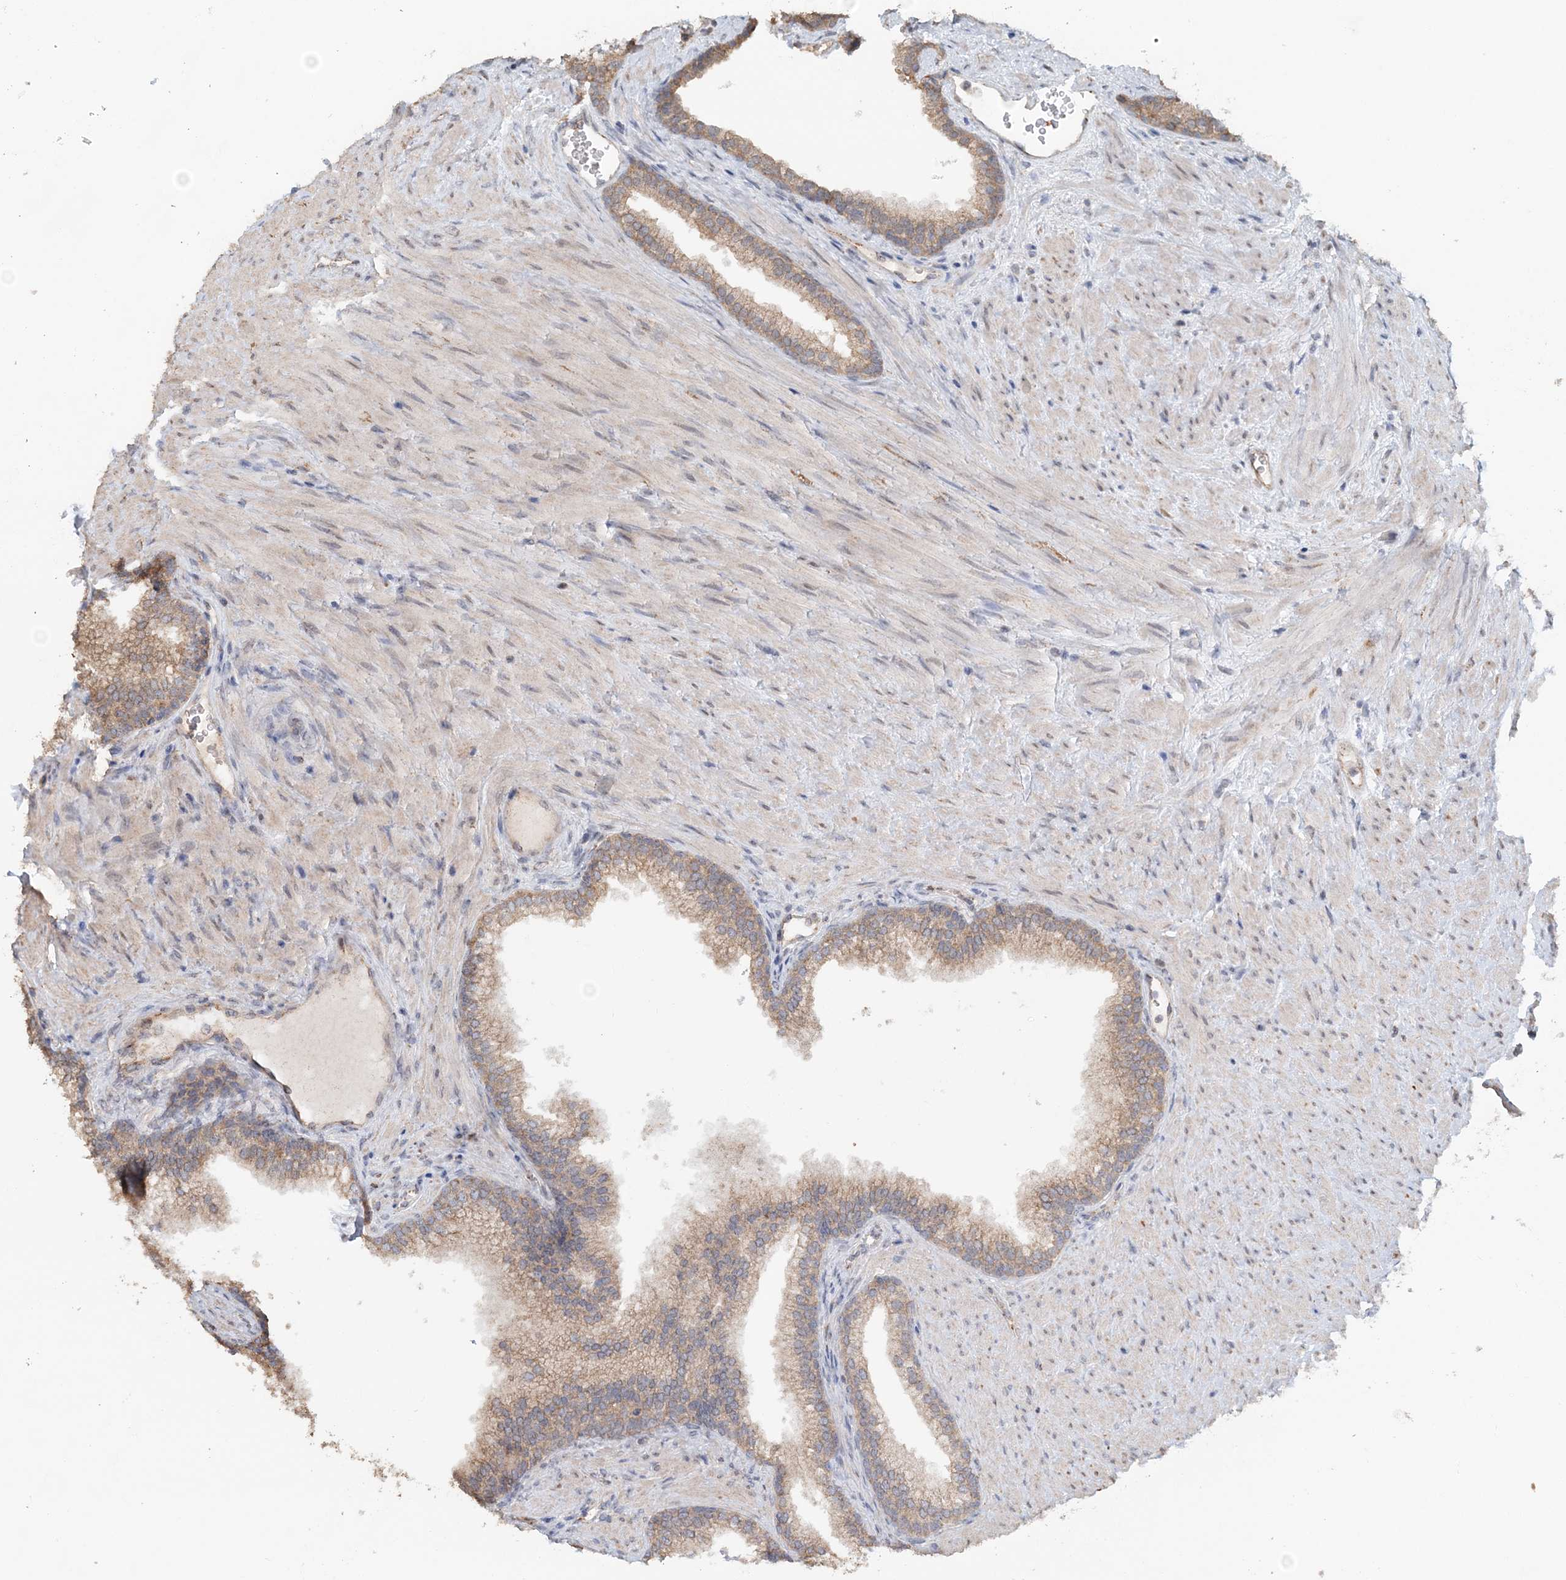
{"staining": {"intensity": "moderate", "quantity": ">75%", "location": "cytoplasmic/membranous"}, "tissue": "prostate", "cell_type": "Glandular cells", "image_type": "normal", "snomed": [{"axis": "morphology", "description": "Normal tissue, NOS"}, {"axis": "topography", "description": "Prostate"}], "caption": "Immunohistochemical staining of benign prostate shows moderate cytoplasmic/membranous protein staining in about >75% of glandular cells.", "gene": "FBXO38", "patient": {"sex": "male", "age": 76}}